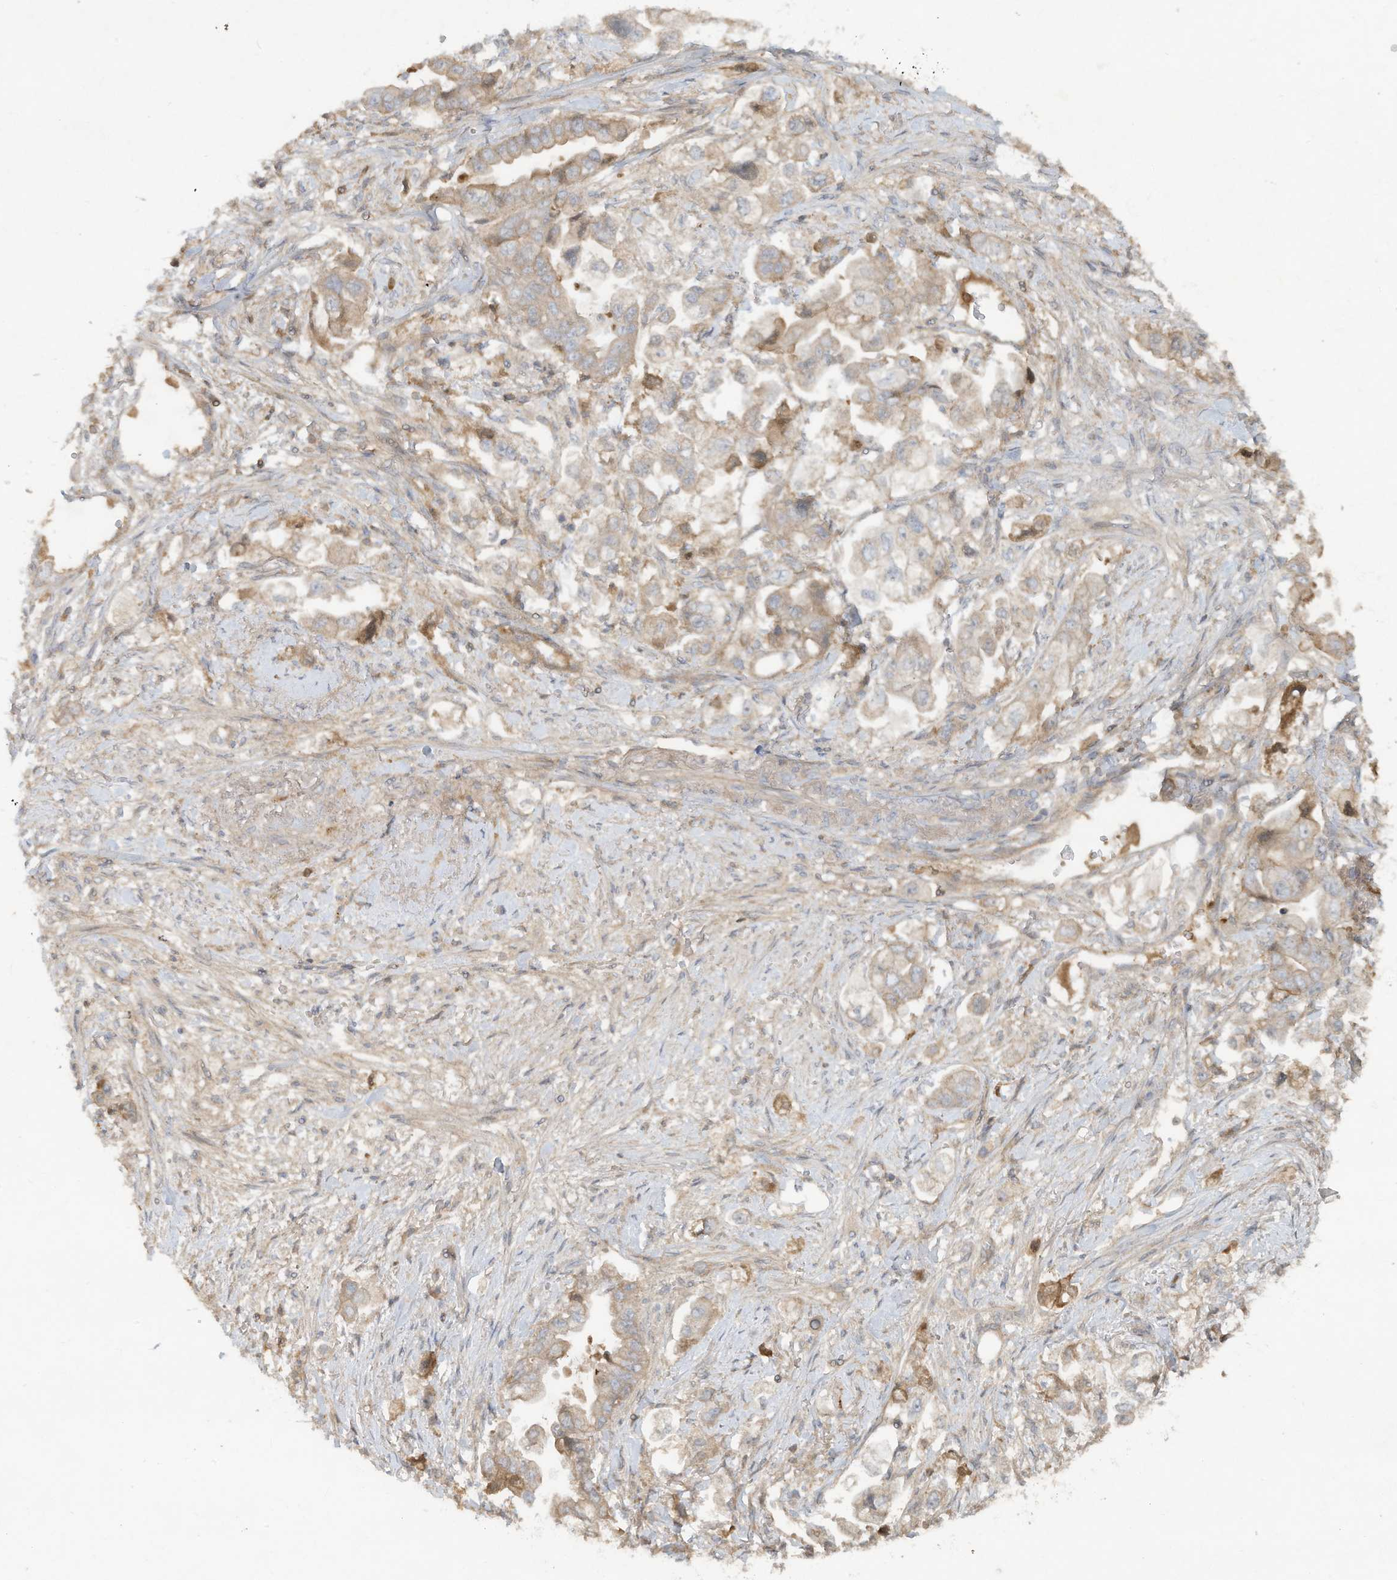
{"staining": {"intensity": "weak", "quantity": "25%-75%", "location": "cytoplasmic/membranous"}, "tissue": "stomach cancer", "cell_type": "Tumor cells", "image_type": "cancer", "snomed": [{"axis": "morphology", "description": "Adenocarcinoma, NOS"}, {"axis": "topography", "description": "Stomach"}], "caption": "Tumor cells display low levels of weak cytoplasmic/membranous positivity in approximately 25%-75% of cells in adenocarcinoma (stomach).", "gene": "FETUB", "patient": {"sex": "male", "age": 62}}